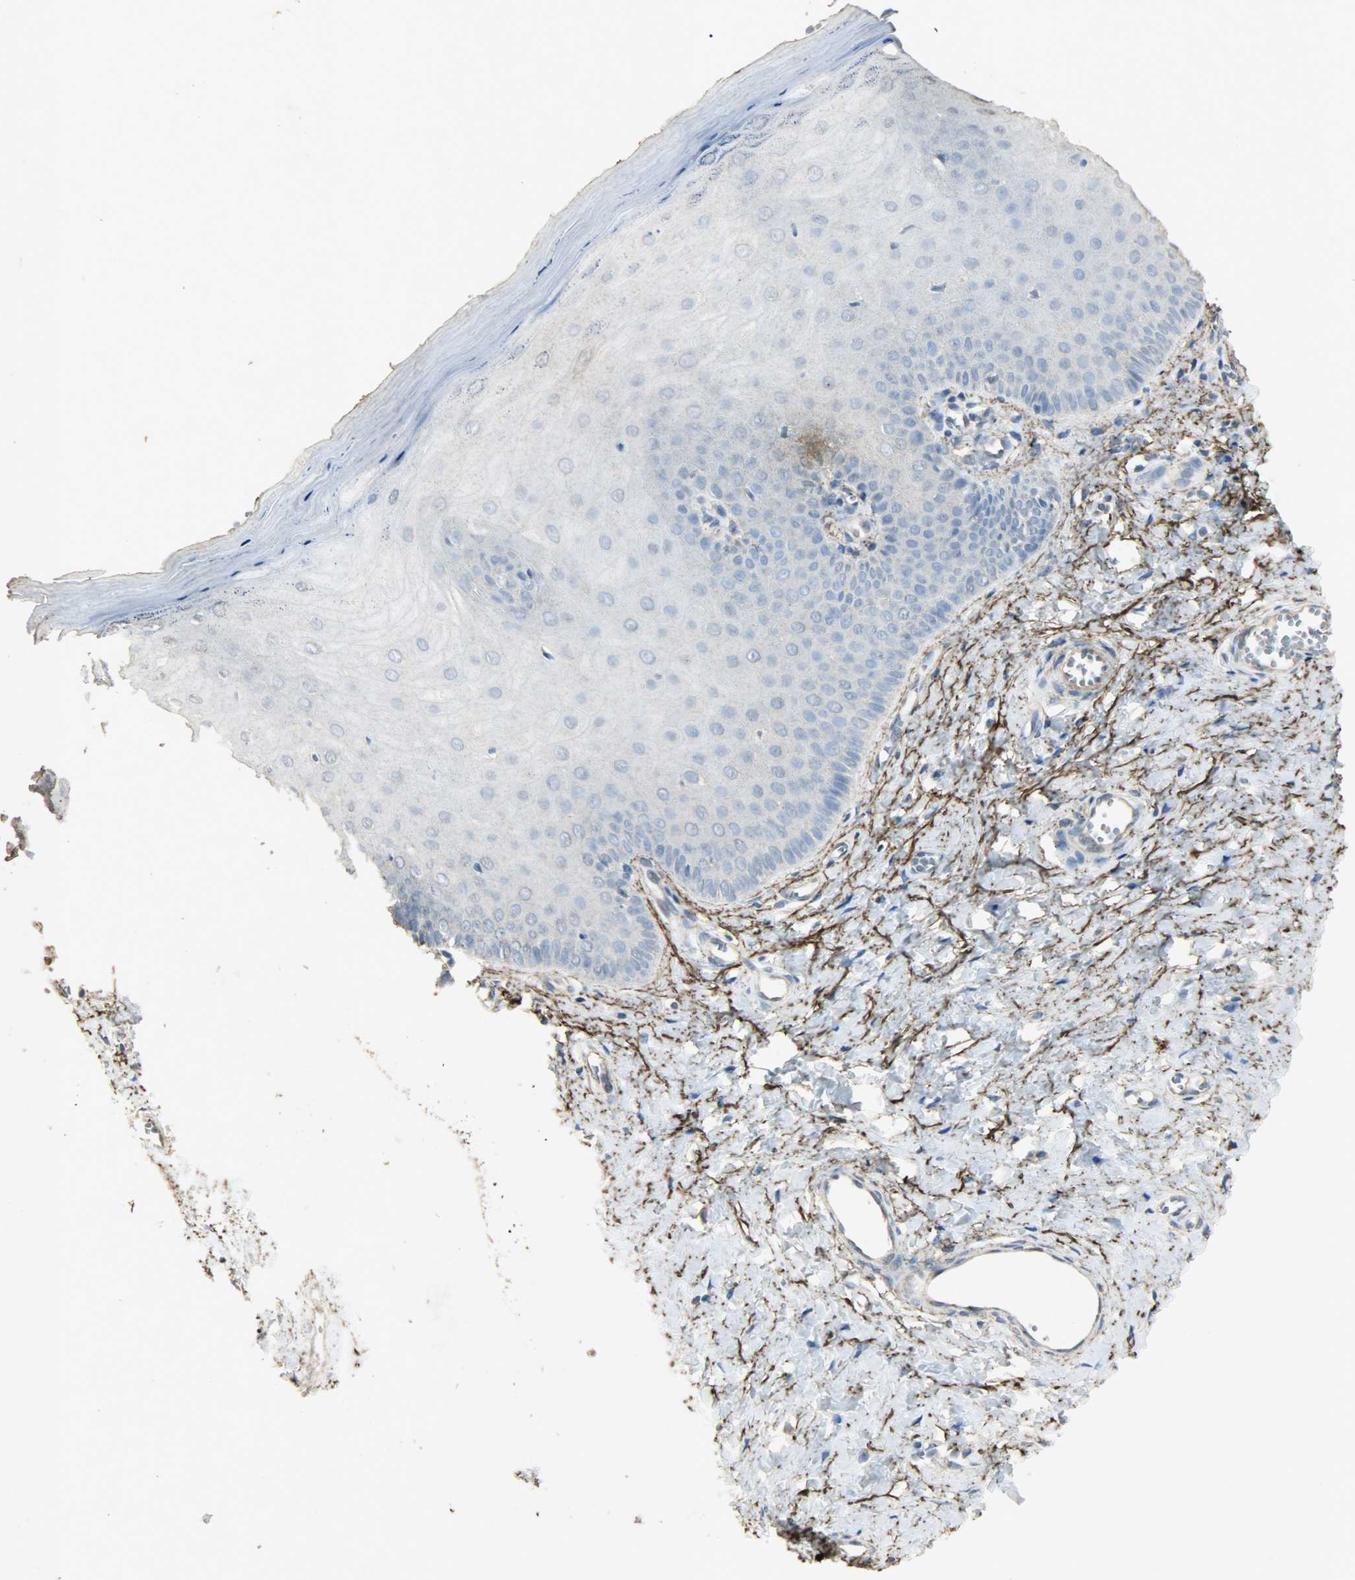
{"staining": {"intensity": "negative", "quantity": "none", "location": "none"}, "tissue": "cervix", "cell_type": "Glandular cells", "image_type": "normal", "snomed": [{"axis": "morphology", "description": "Normal tissue, NOS"}, {"axis": "topography", "description": "Cervix"}], "caption": "Immunohistochemical staining of normal human cervix displays no significant staining in glandular cells. The staining is performed using DAB brown chromogen with nuclei counter-stained in using hematoxylin.", "gene": "ASB9", "patient": {"sex": "female", "age": 55}}